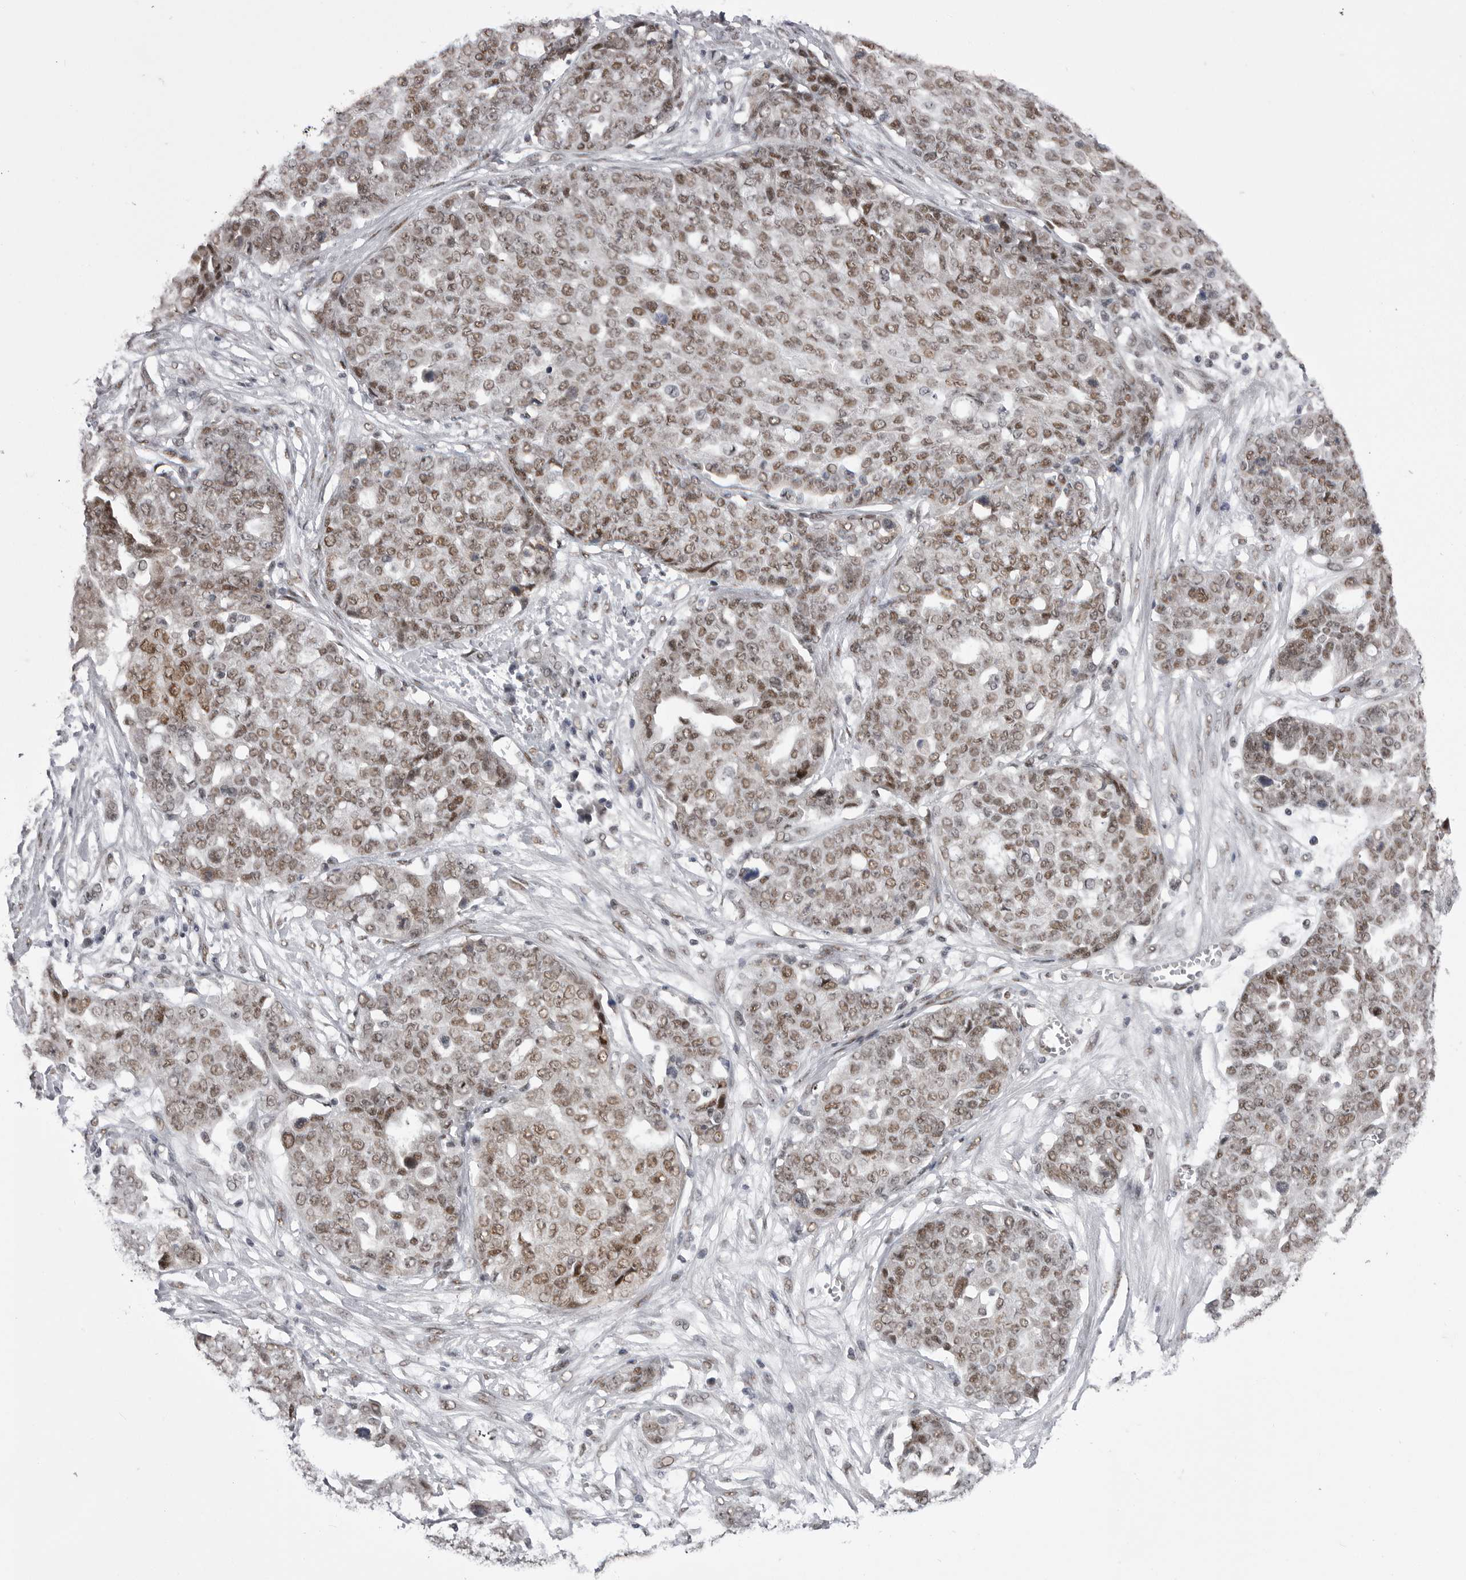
{"staining": {"intensity": "moderate", "quantity": ">75%", "location": "nuclear"}, "tissue": "ovarian cancer", "cell_type": "Tumor cells", "image_type": "cancer", "snomed": [{"axis": "morphology", "description": "Cystadenocarcinoma, serous, NOS"}, {"axis": "topography", "description": "Soft tissue"}, {"axis": "topography", "description": "Ovary"}], "caption": "Protein staining displays moderate nuclear expression in approximately >75% of tumor cells in ovarian cancer.", "gene": "MEPCE", "patient": {"sex": "female", "age": 57}}